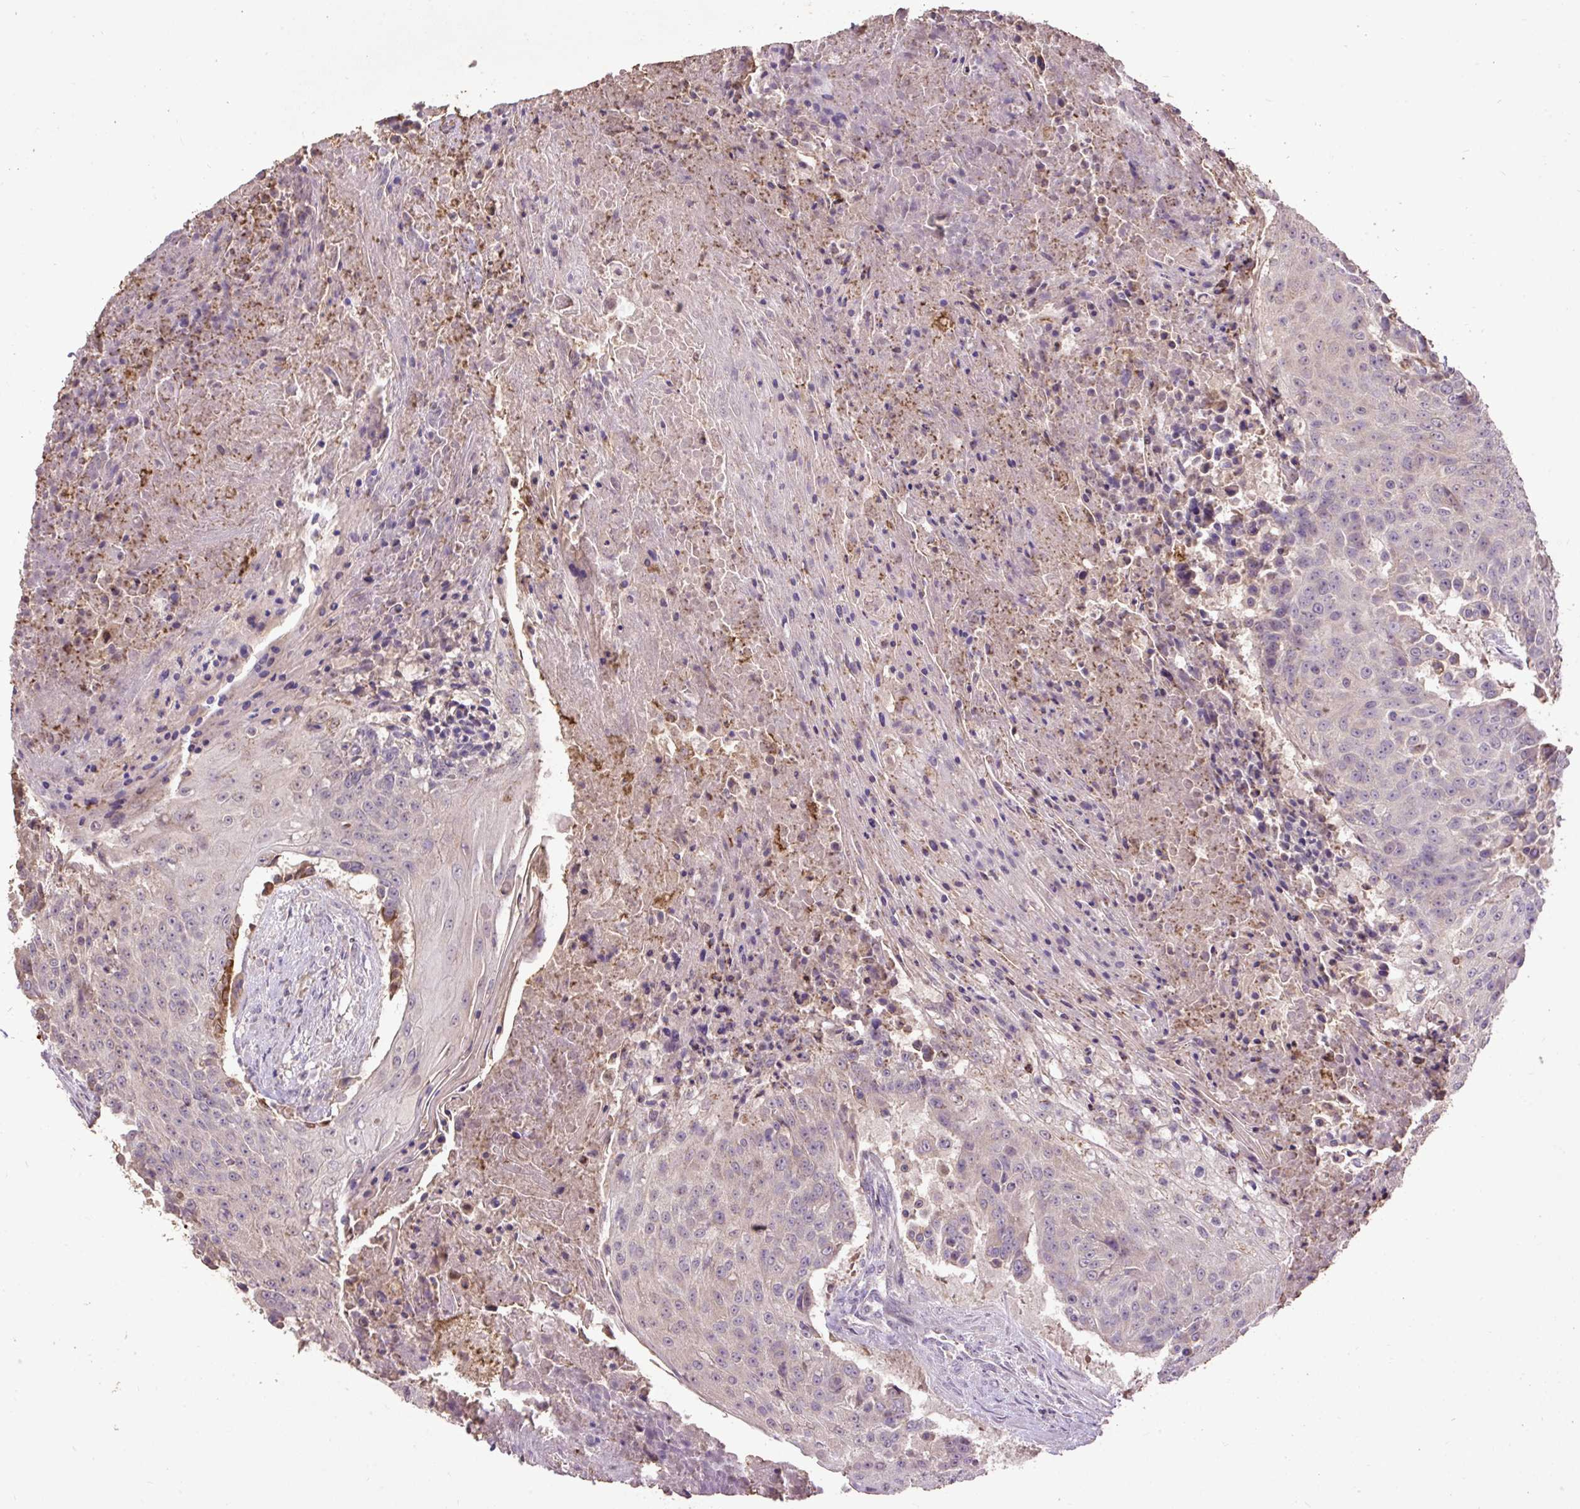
{"staining": {"intensity": "negative", "quantity": "none", "location": "none"}, "tissue": "urothelial cancer", "cell_type": "Tumor cells", "image_type": "cancer", "snomed": [{"axis": "morphology", "description": "Urothelial carcinoma, High grade"}, {"axis": "topography", "description": "Urinary bladder"}], "caption": "There is no significant positivity in tumor cells of urothelial carcinoma (high-grade).", "gene": "LRTM2", "patient": {"sex": "female", "age": 63}}